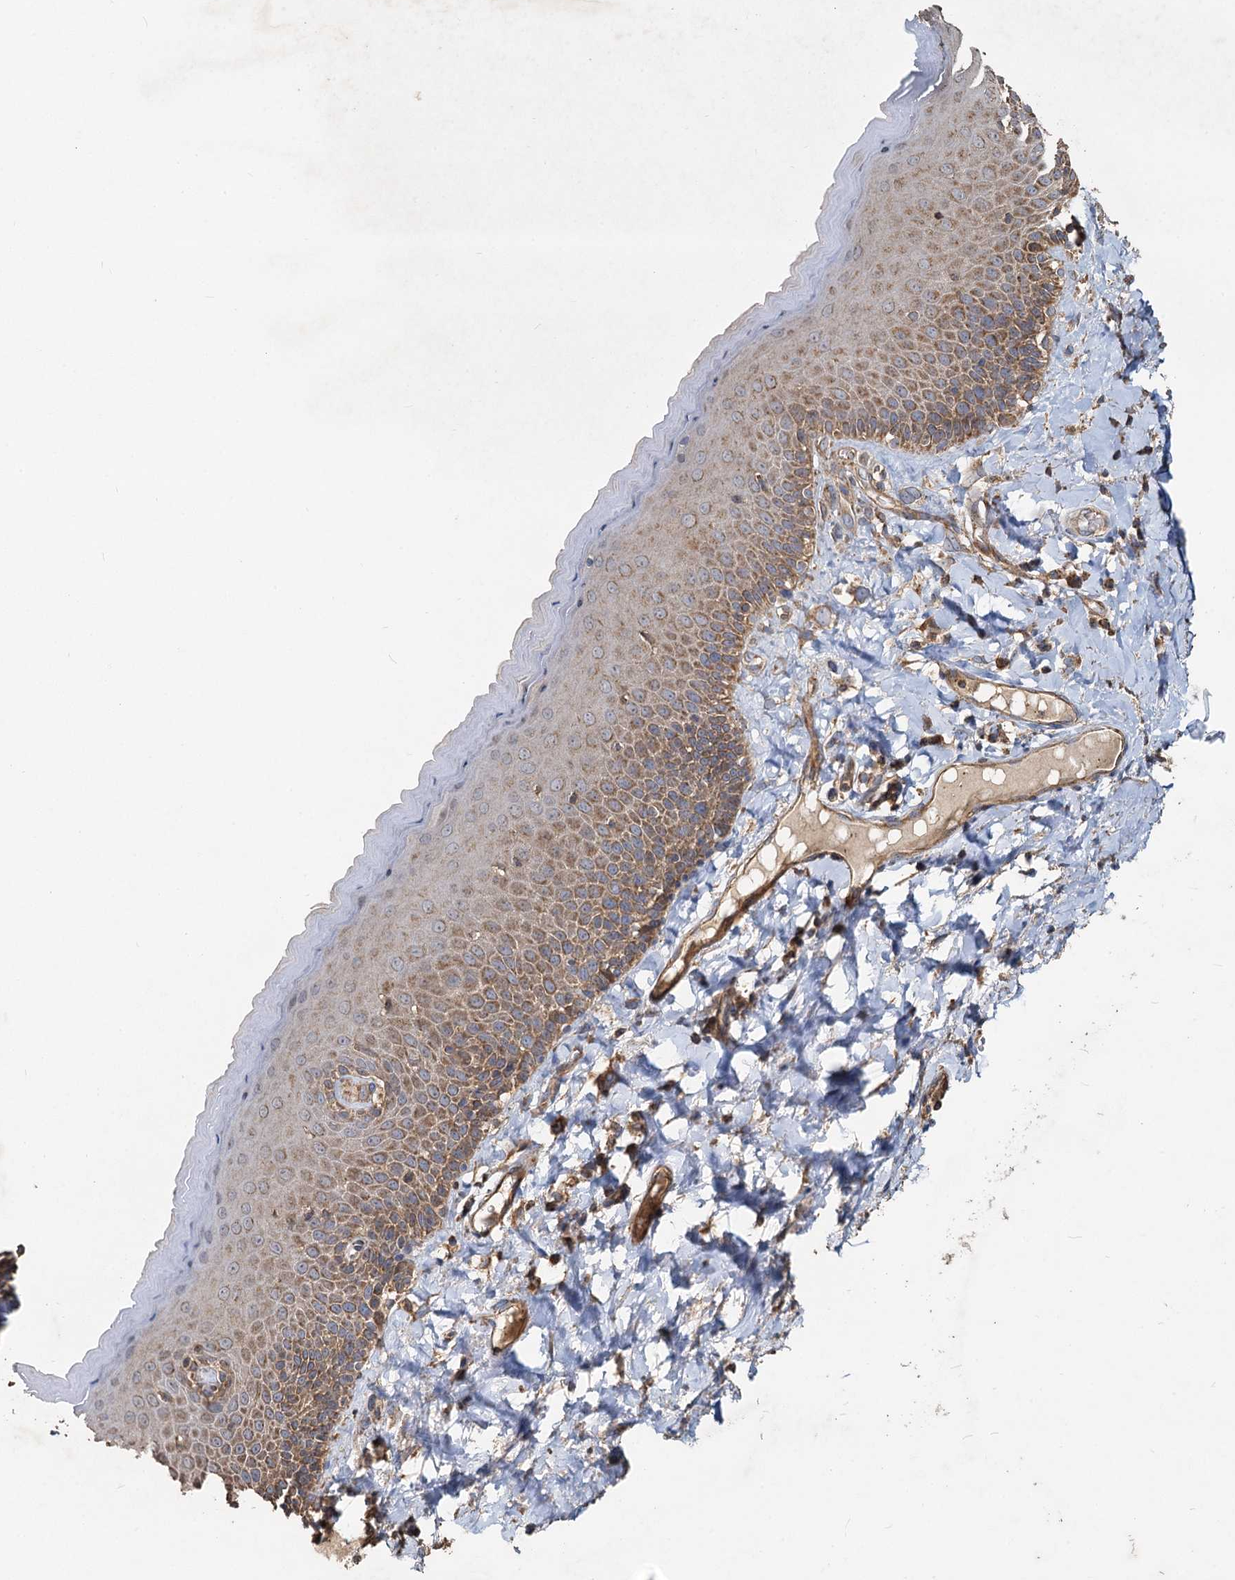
{"staining": {"intensity": "moderate", "quantity": "25%-75%", "location": "cytoplasmic/membranous"}, "tissue": "skin", "cell_type": "Epidermal cells", "image_type": "normal", "snomed": [{"axis": "morphology", "description": "Normal tissue, NOS"}, {"axis": "topography", "description": "Anal"}], "caption": "Skin stained for a protein reveals moderate cytoplasmic/membranous positivity in epidermal cells. The protein is shown in brown color, while the nuclei are stained blue.", "gene": "SDS", "patient": {"sex": "male", "age": 69}}